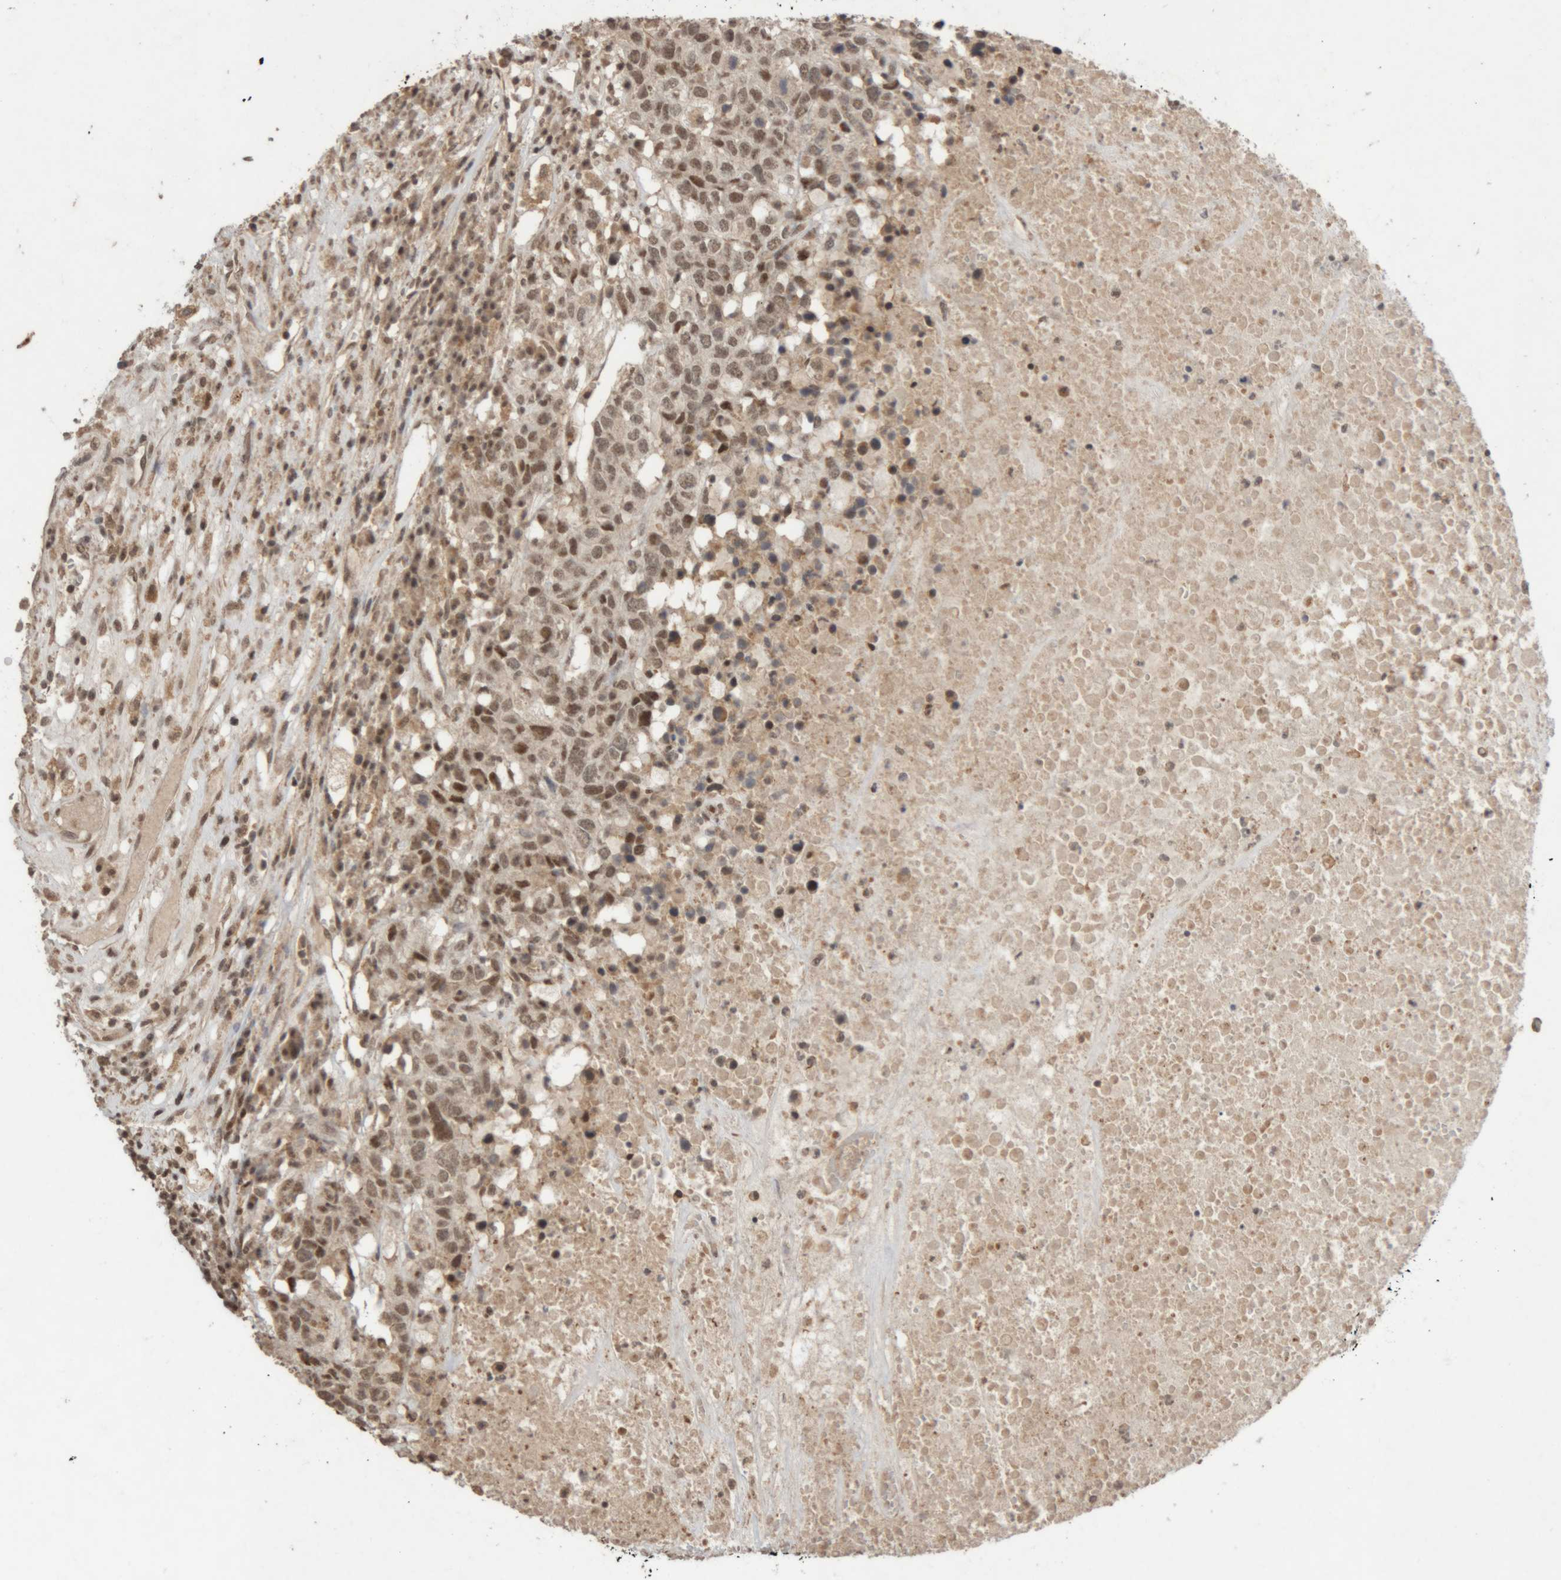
{"staining": {"intensity": "moderate", "quantity": ">75%", "location": "nuclear"}, "tissue": "head and neck cancer", "cell_type": "Tumor cells", "image_type": "cancer", "snomed": [{"axis": "morphology", "description": "Squamous cell carcinoma, NOS"}, {"axis": "topography", "description": "Head-Neck"}], "caption": "Head and neck cancer (squamous cell carcinoma) tissue exhibits moderate nuclear expression in about >75% of tumor cells, visualized by immunohistochemistry. (DAB (3,3'-diaminobenzidine) = brown stain, brightfield microscopy at high magnification).", "gene": "KEAP1", "patient": {"sex": "male", "age": 66}}